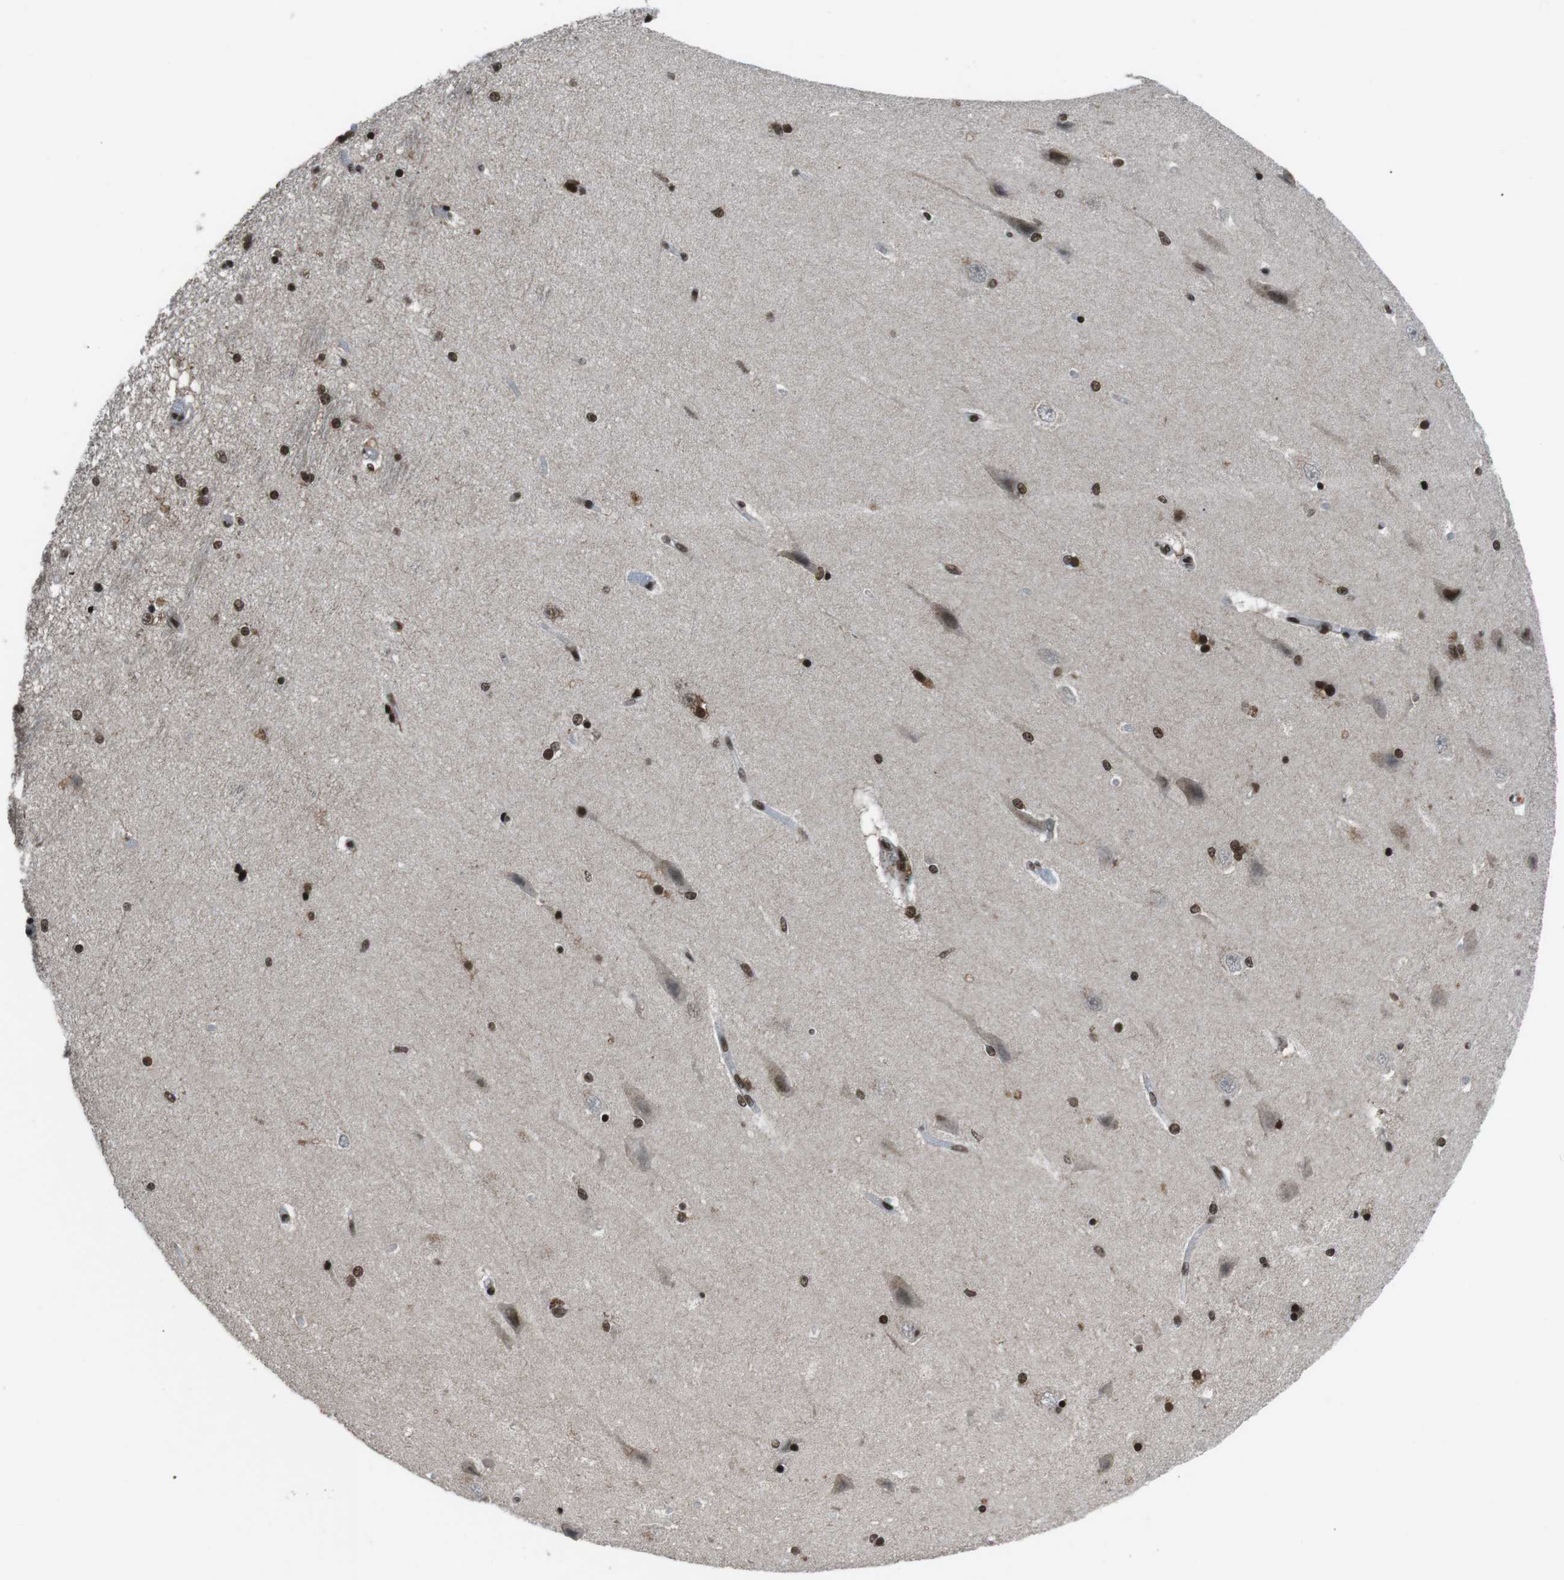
{"staining": {"intensity": "strong", "quantity": ">75%", "location": "nuclear"}, "tissue": "hippocampus", "cell_type": "Glial cells", "image_type": "normal", "snomed": [{"axis": "morphology", "description": "Normal tissue, NOS"}, {"axis": "topography", "description": "Hippocampus"}], "caption": "Brown immunohistochemical staining in unremarkable hippocampus exhibits strong nuclear expression in approximately >75% of glial cells.", "gene": "TAF1", "patient": {"sex": "female", "age": 54}}